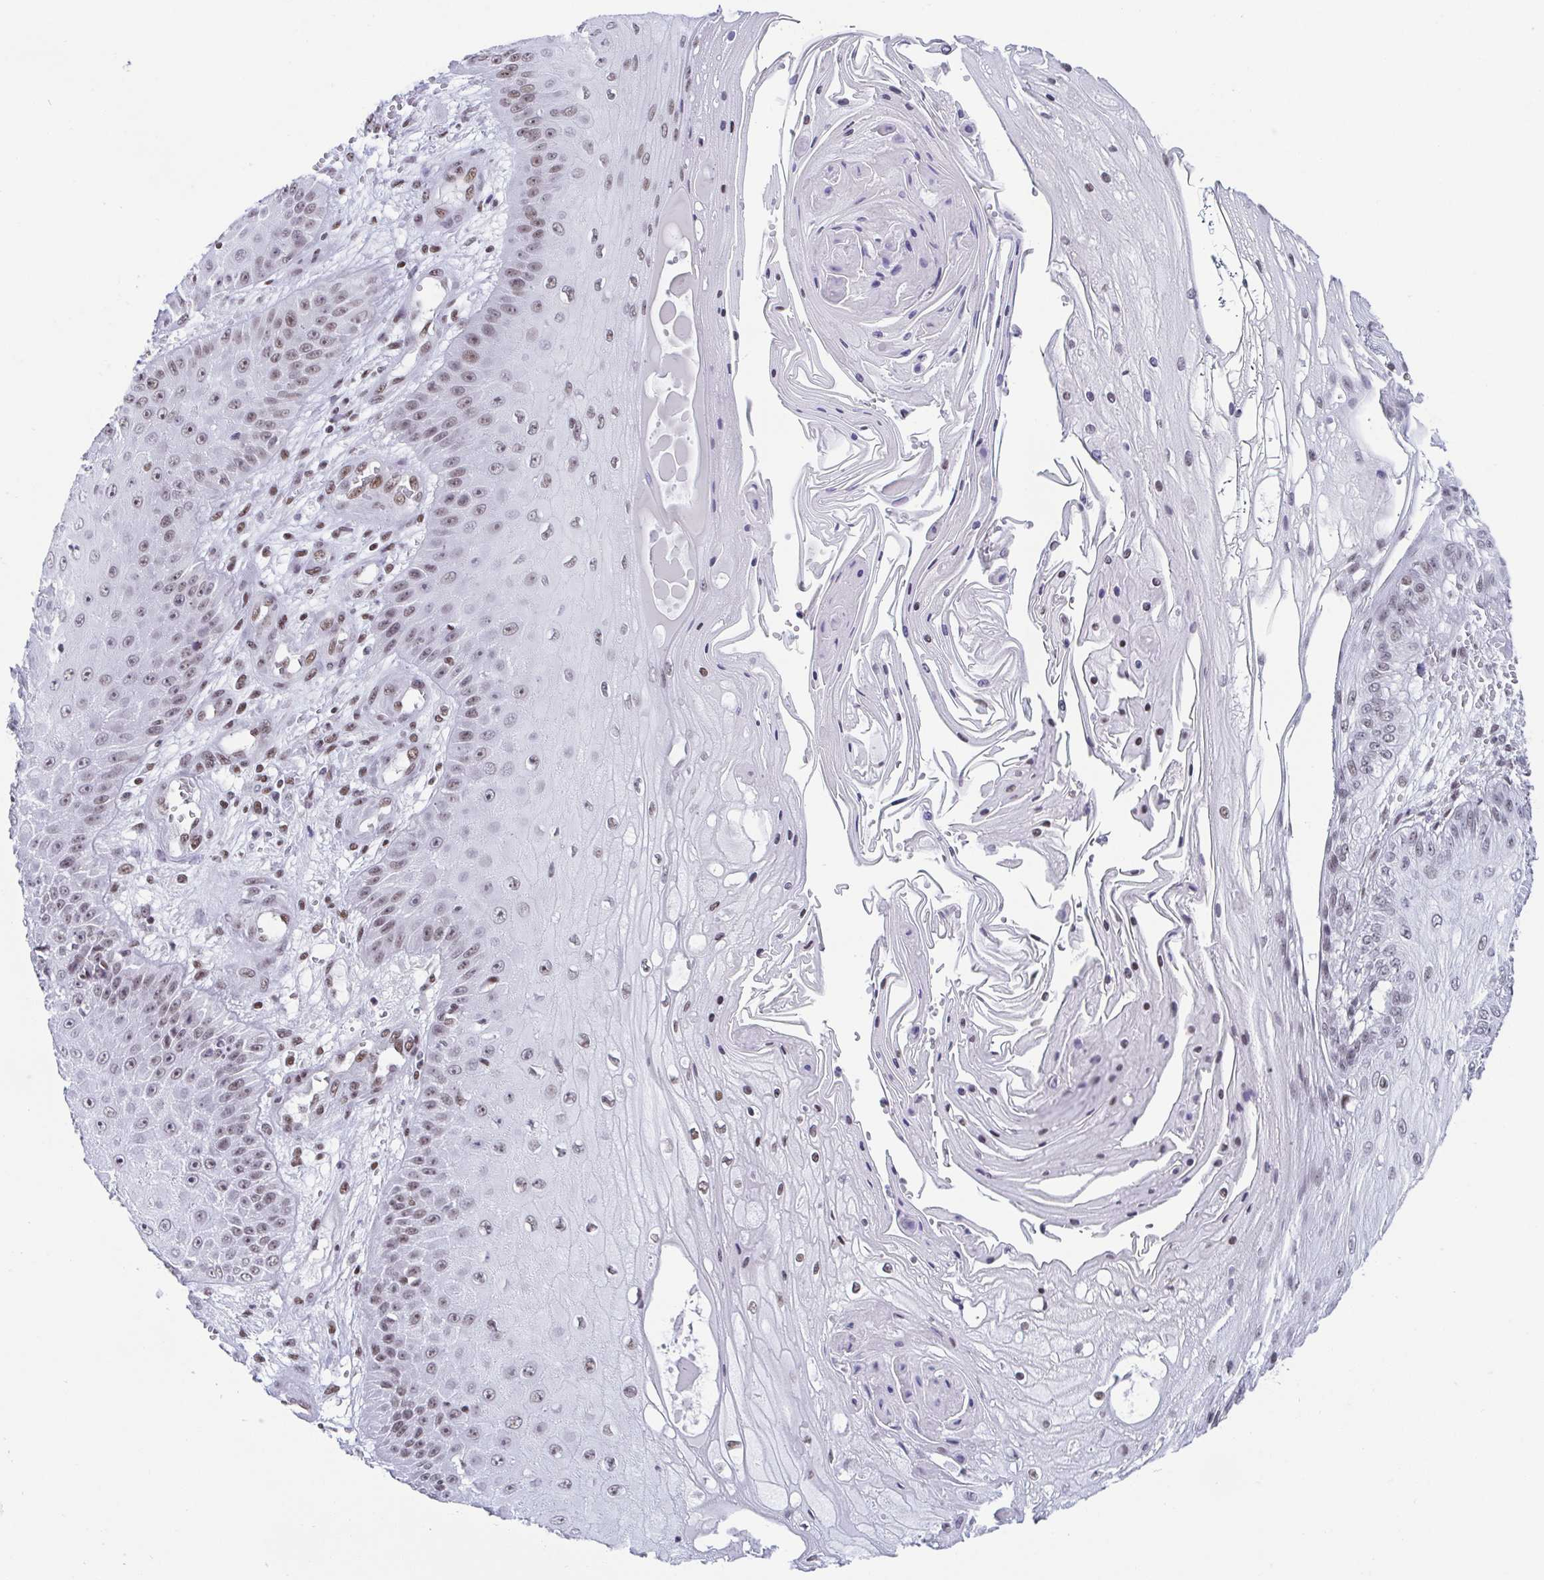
{"staining": {"intensity": "moderate", "quantity": ">75%", "location": "nuclear"}, "tissue": "skin cancer", "cell_type": "Tumor cells", "image_type": "cancer", "snomed": [{"axis": "morphology", "description": "Squamous cell carcinoma, NOS"}, {"axis": "topography", "description": "Skin"}], "caption": "Immunohistochemistry of human skin squamous cell carcinoma displays medium levels of moderate nuclear positivity in approximately >75% of tumor cells.", "gene": "SLC7A10", "patient": {"sex": "male", "age": 70}}